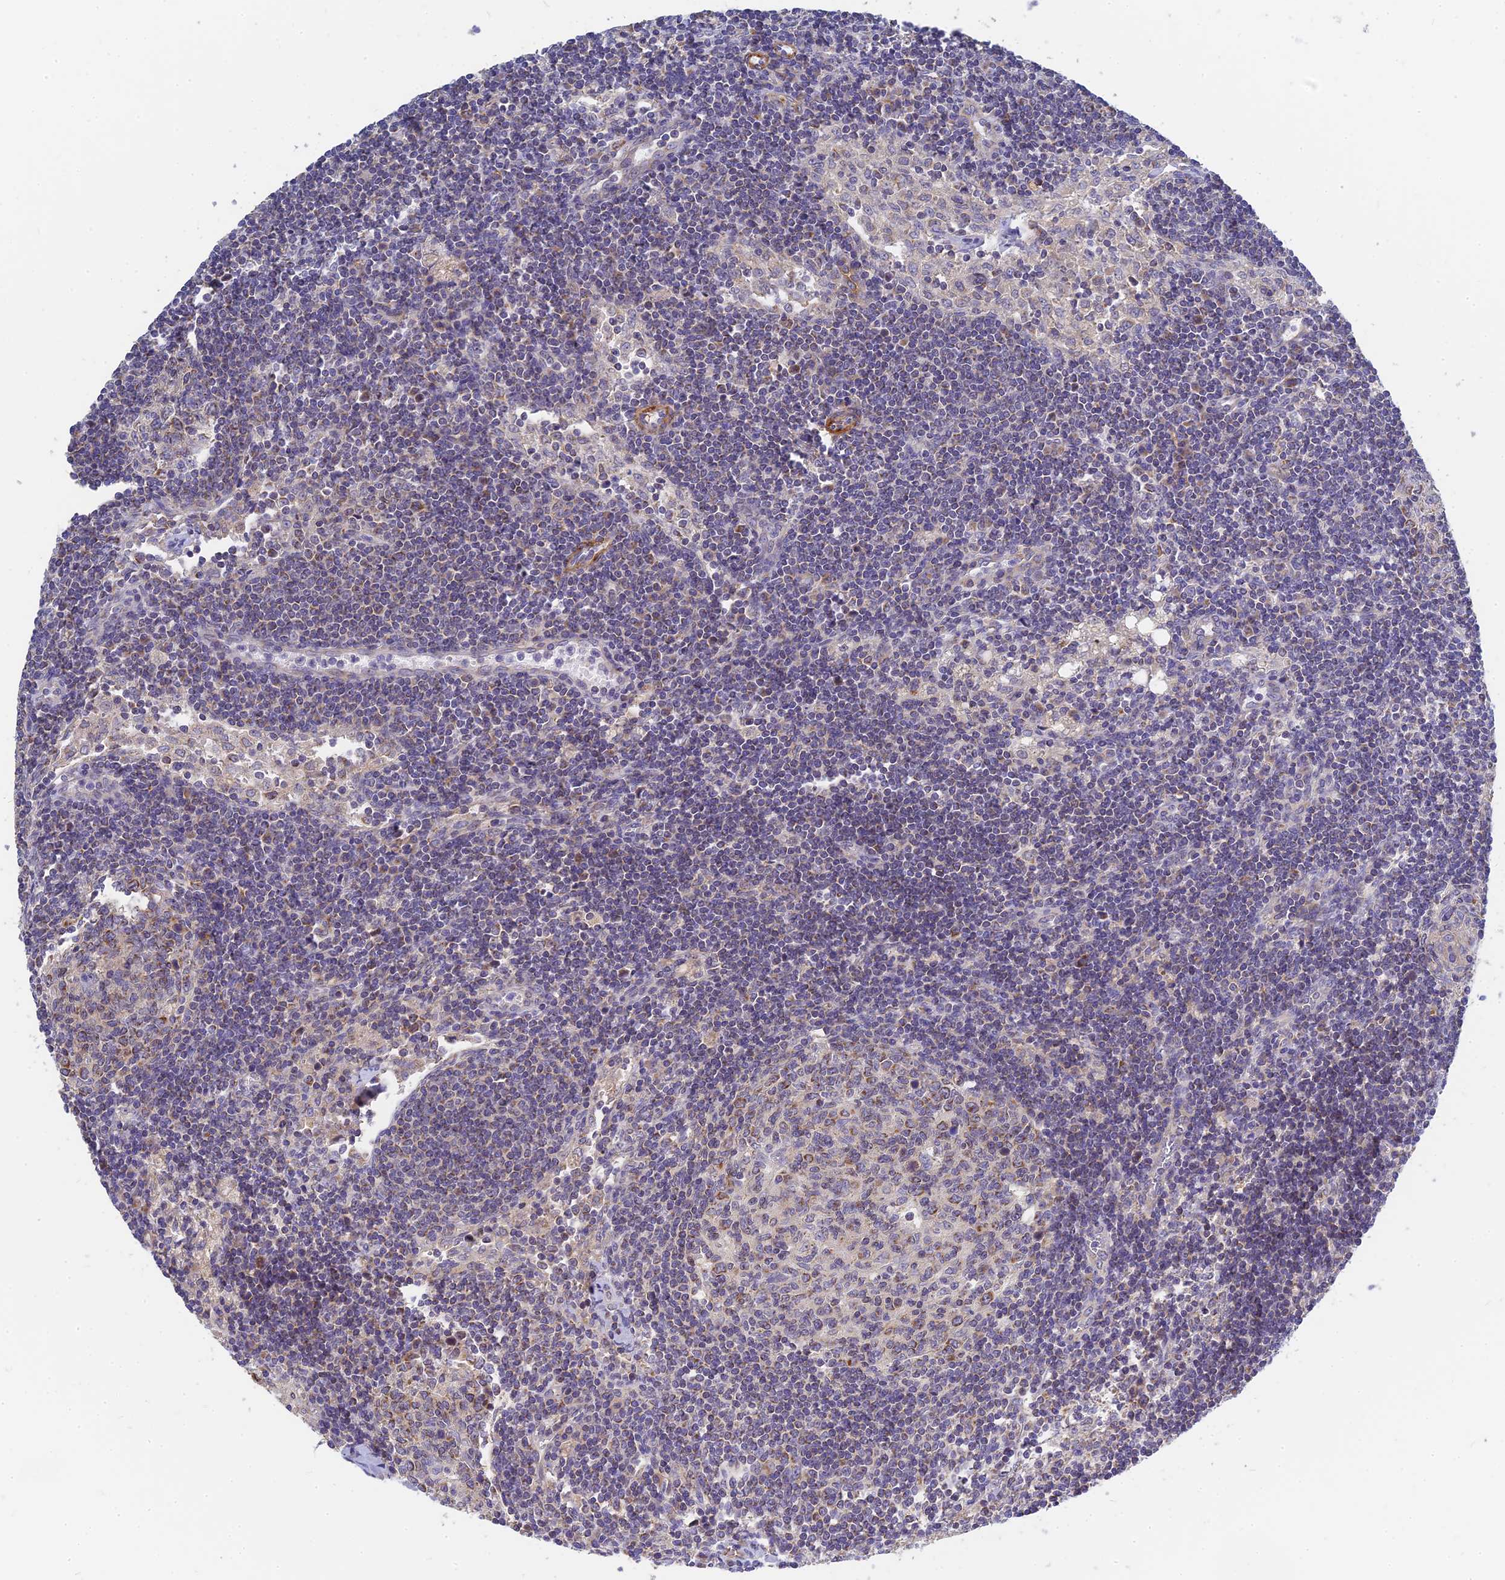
{"staining": {"intensity": "moderate", "quantity": "25%-75%", "location": "cytoplasmic/membranous"}, "tissue": "lymph node", "cell_type": "Germinal center cells", "image_type": "normal", "snomed": [{"axis": "morphology", "description": "Normal tissue, NOS"}, {"axis": "topography", "description": "Lymph node"}], "caption": "Unremarkable lymph node reveals moderate cytoplasmic/membranous positivity in approximately 25%-75% of germinal center cells The staining was performed using DAB to visualize the protein expression in brown, while the nuclei were stained in blue with hematoxylin (Magnification: 20x)..", "gene": "MRPL15", "patient": {"sex": "female", "age": 73}}